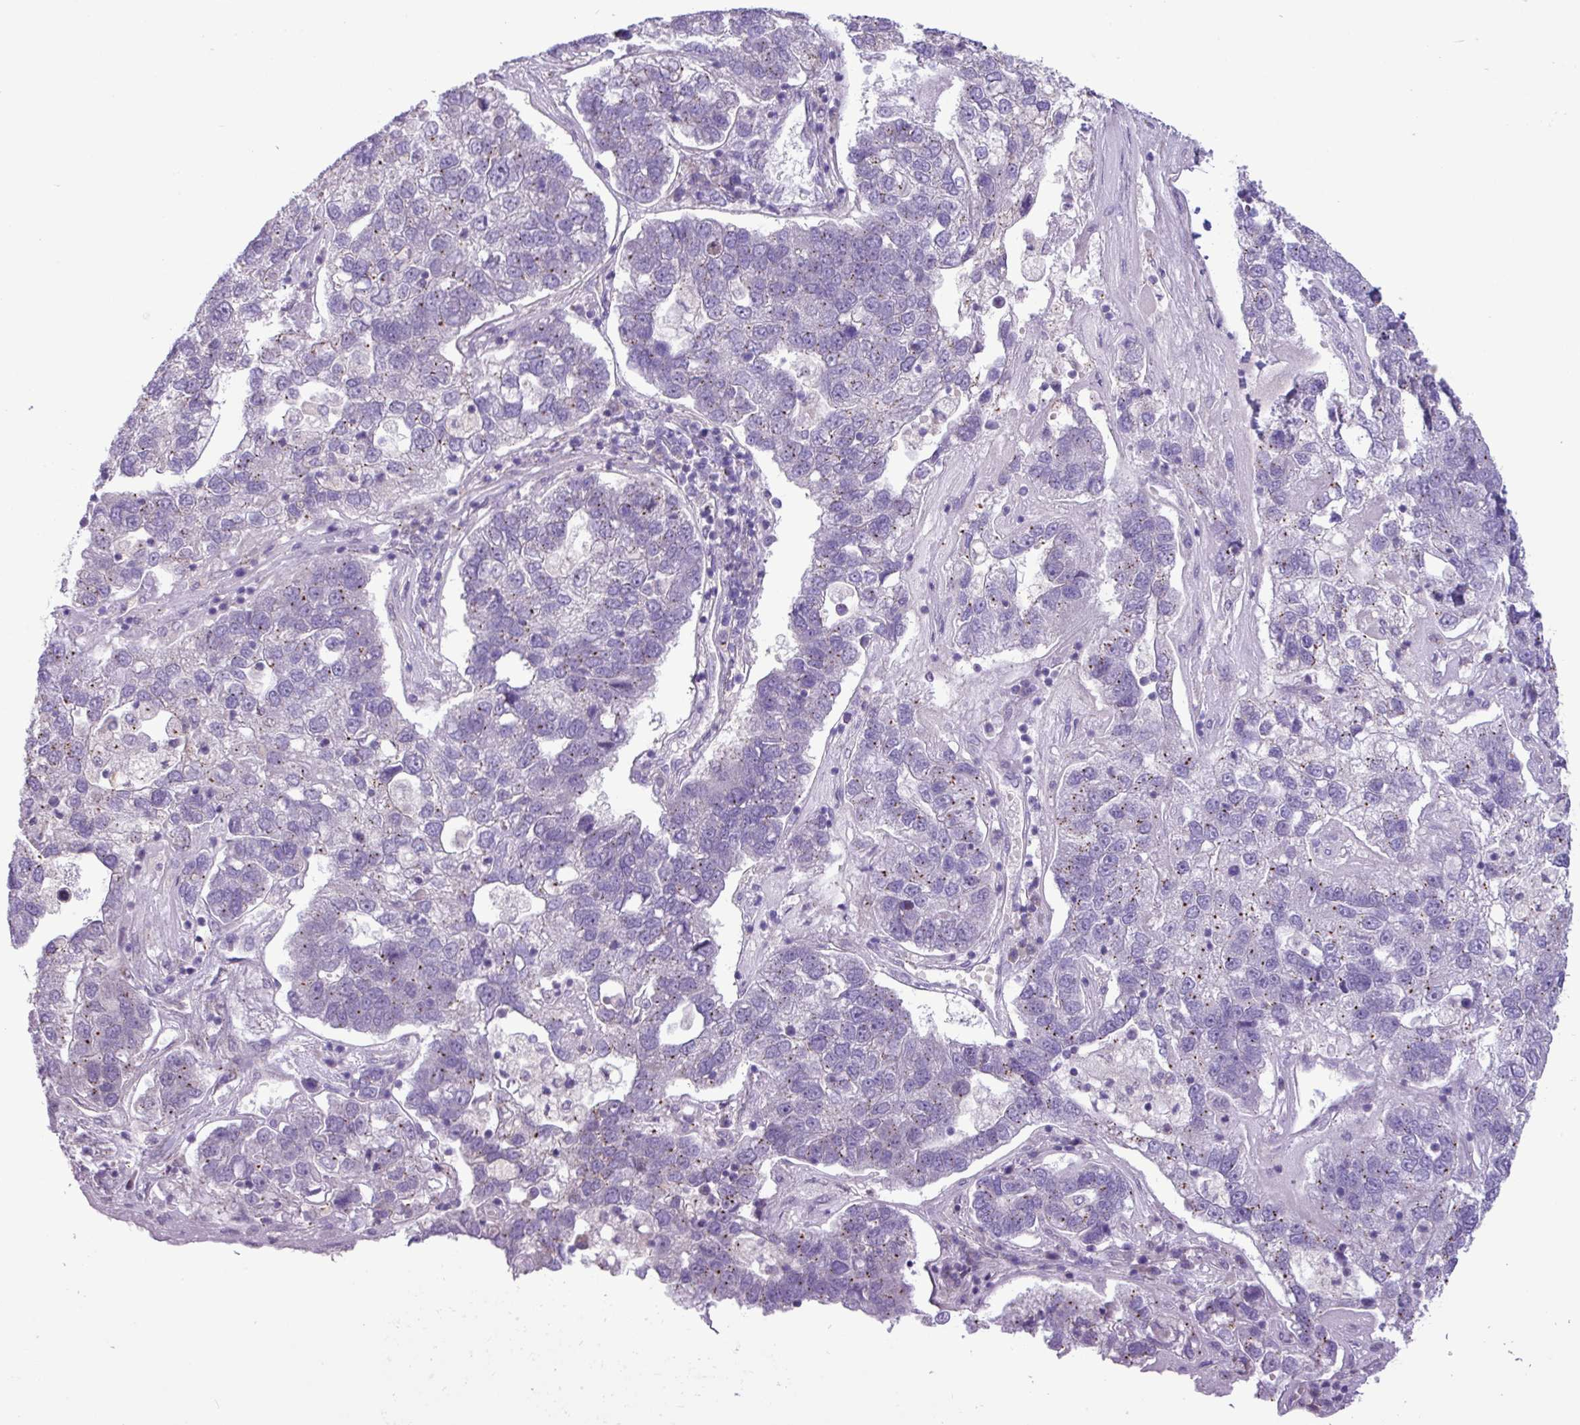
{"staining": {"intensity": "moderate", "quantity": "<25%", "location": "cytoplasmic/membranous"}, "tissue": "pancreatic cancer", "cell_type": "Tumor cells", "image_type": "cancer", "snomed": [{"axis": "morphology", "description": "Adenocarcinoma, NOS"}, {"axis": "topography", "description": "Pancreas"}], "caption": "This micrograph displays immunohistochemistry staining of pancreatic cancer (adenocarcinoma), with low moderate cytoplasmic/membranous staining in approximately <25% of tumor cells.", "gene": "SPINK8", "patient": {"sex": "female", "age": 61}}